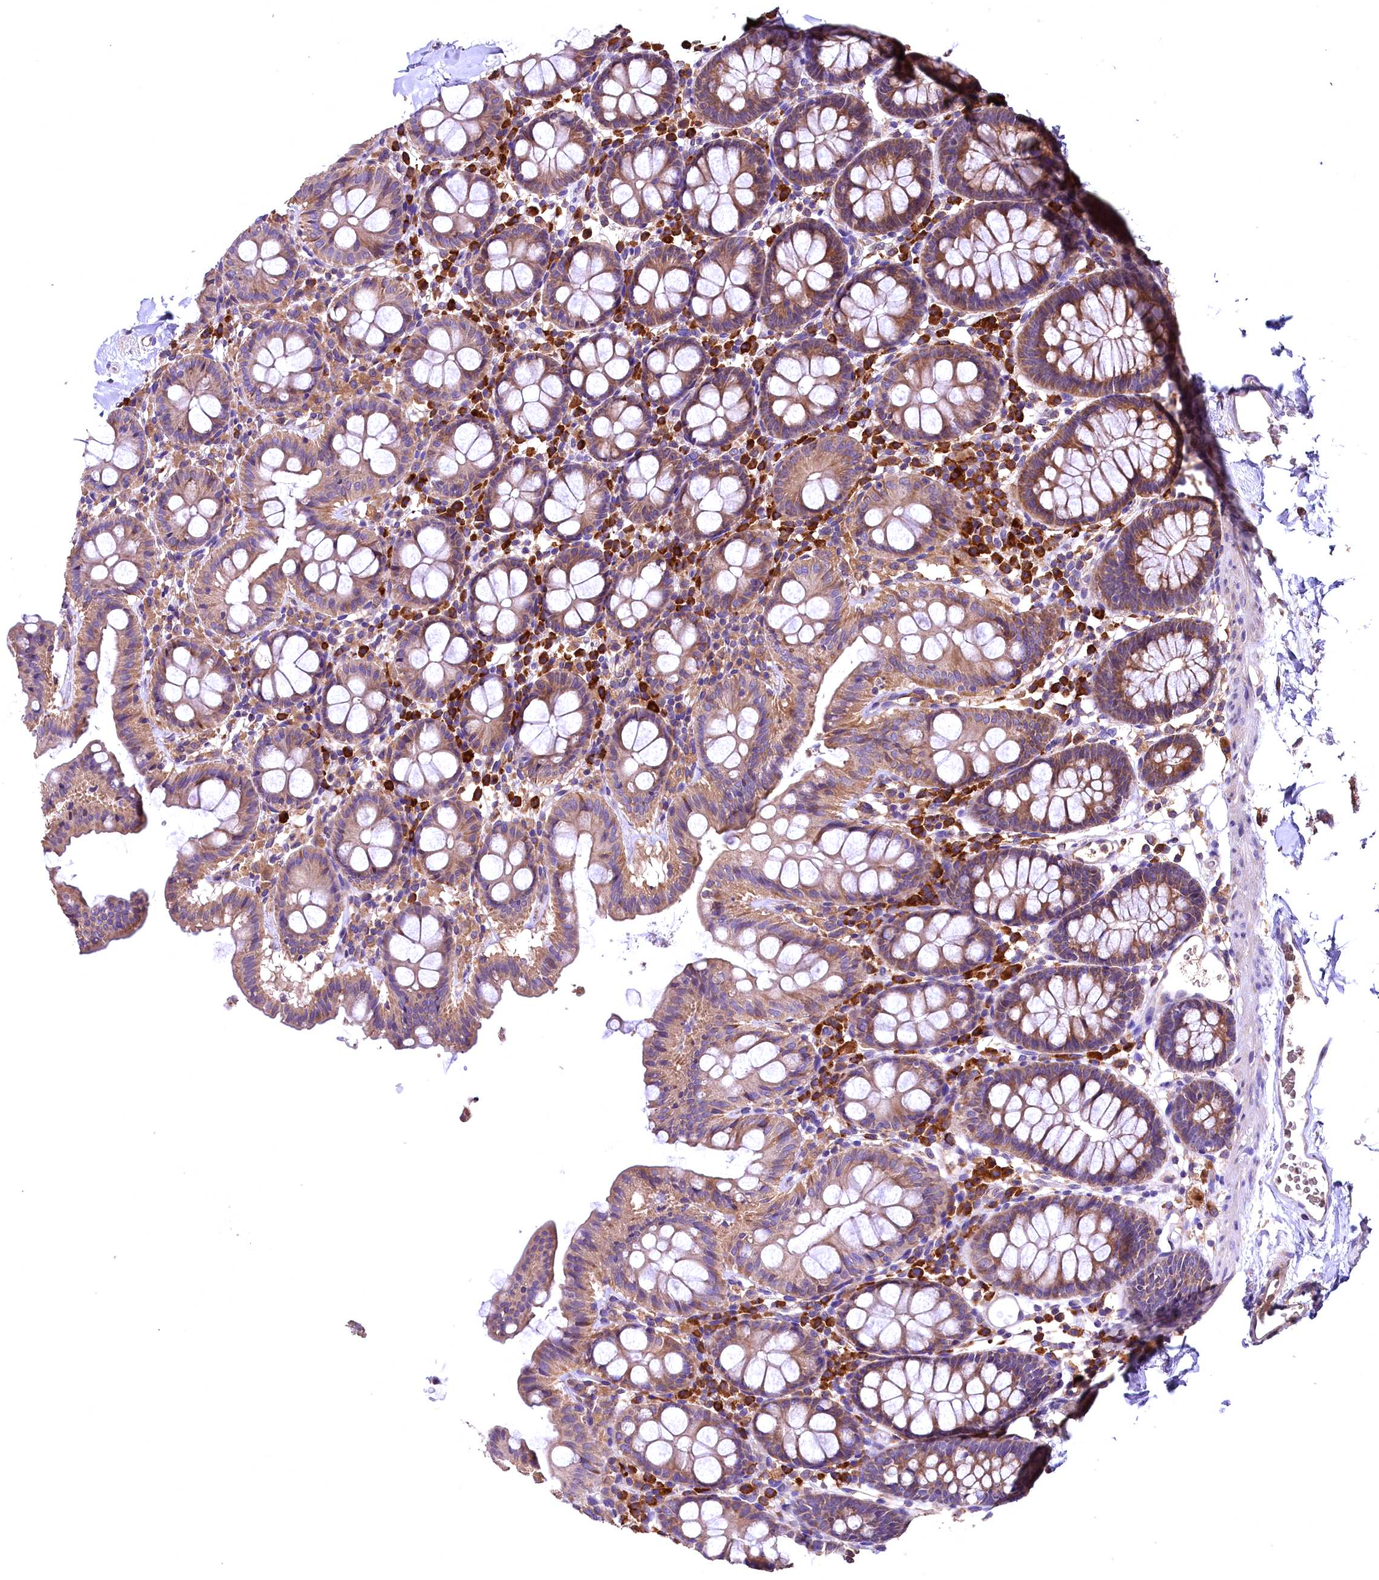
{"staining": {"intensity": "negative", "quantity": "none", "location": "none"}, "tissue": "colon", "cell_type": "Endothelial cells", "image_type": "normal", "snomed": [{"axis": "morphology", "description": "Normal tissue, NOS"}, {"axis": "topography", "description": "Colon"}], "caption": "IHC image of normal colon: colon stained with DAB (3,3'-diaminobenzidine) exhibits no significant protein staining in endothelial cells.", "gene": "ENKD1", "patient": {"sex": "male", "age": 75}}